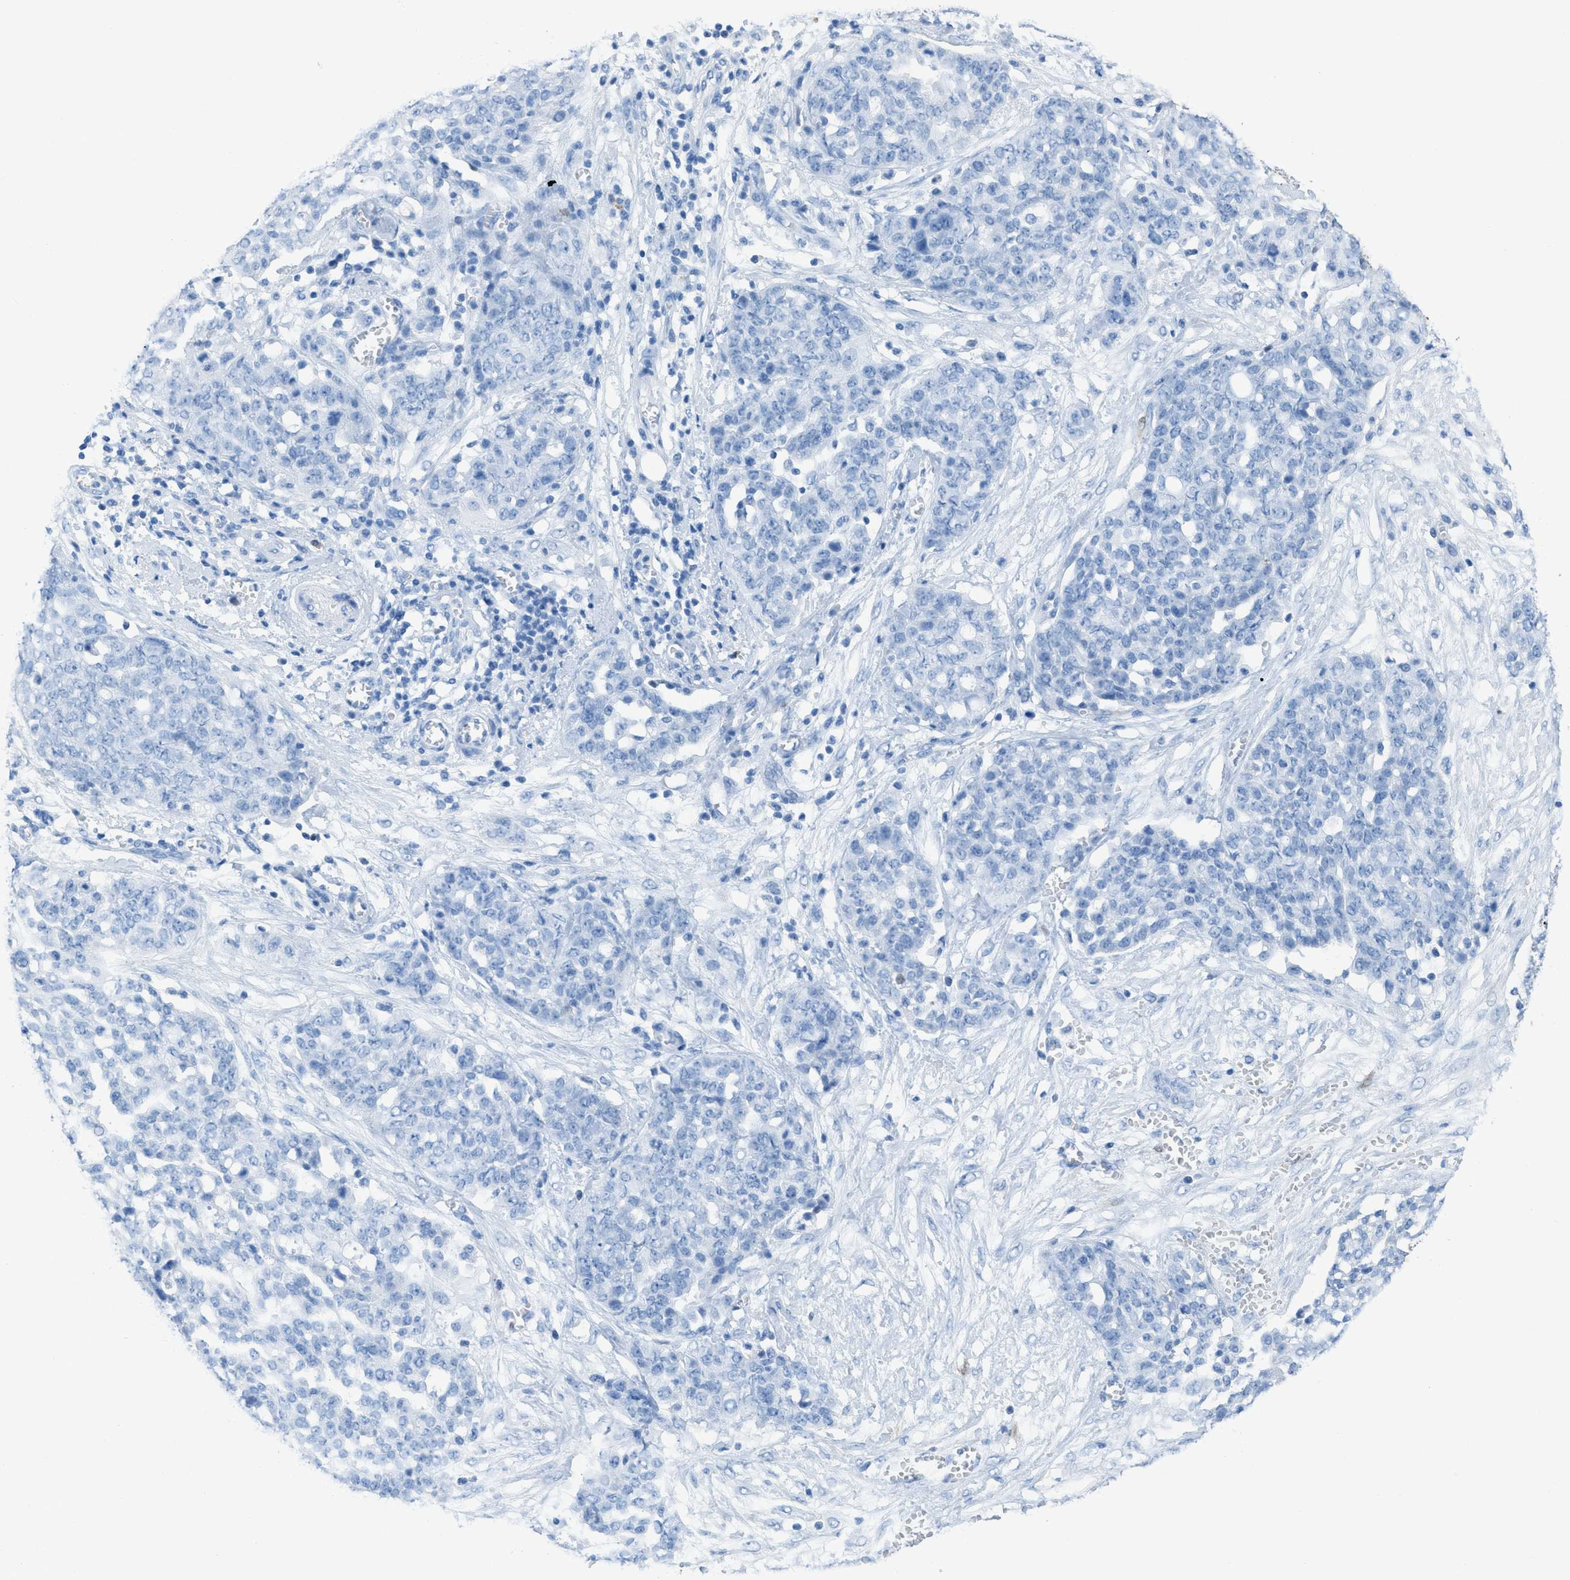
{"staining": {"intensity": "negative", "quantity": "none", "location": "none"}, "tissue": "ovarian cancer", "cell_type": "Tumor cells", "image_type": "cancer", "snomed": [{"axis": "morphology", "description": "Cystadenocarcinoma, serous, NOS"}, {"axis": "topography", "description": "Soft tissue"}, {"axis": "topography", "description": "Ovary"}], "caption": "An image of ovarian cancer (serous cystadenocarcinoma) stained for a protein demonstrates no brown staining in tumor cells.", "gene": "CDKN2A", "patient": {"sex": "female", "age": 57}}